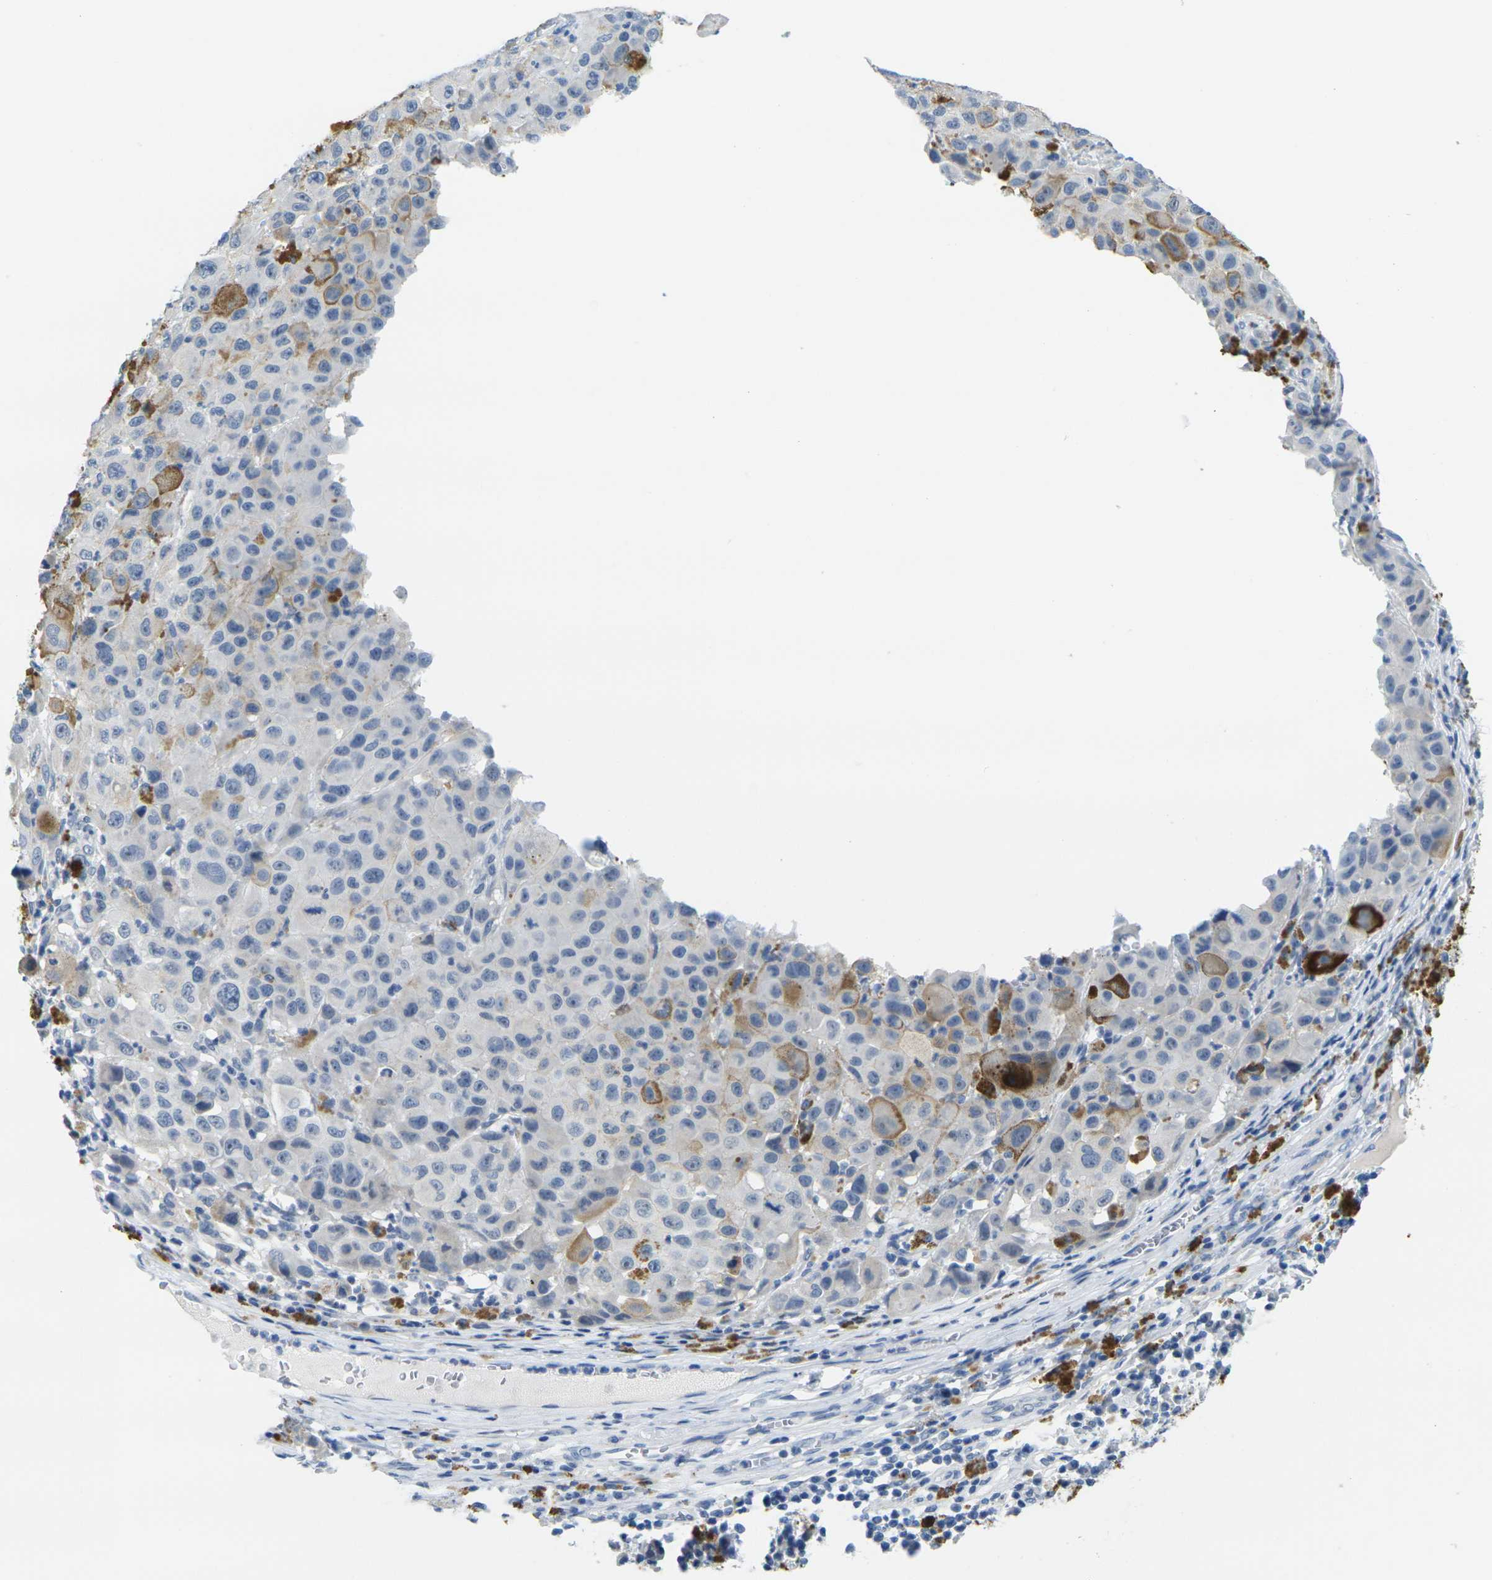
{"staining": {"intensity": "negative", "quantity": "none", "location": "none"}, "tissue": "melanoma", "cell_type": "Tumor cells", "image_type": "cancer", "snomed": [{"axis": "morphology", "description": "Malignant melanoma, NOS"}, {"axis": "topography", "description": "Skin"}], "caption": "Human melanoma stained for a protein using IHC shows no expression in tumor cells.", "gene": "GPR15", "patient": {"sex": "female", "age": 46}}